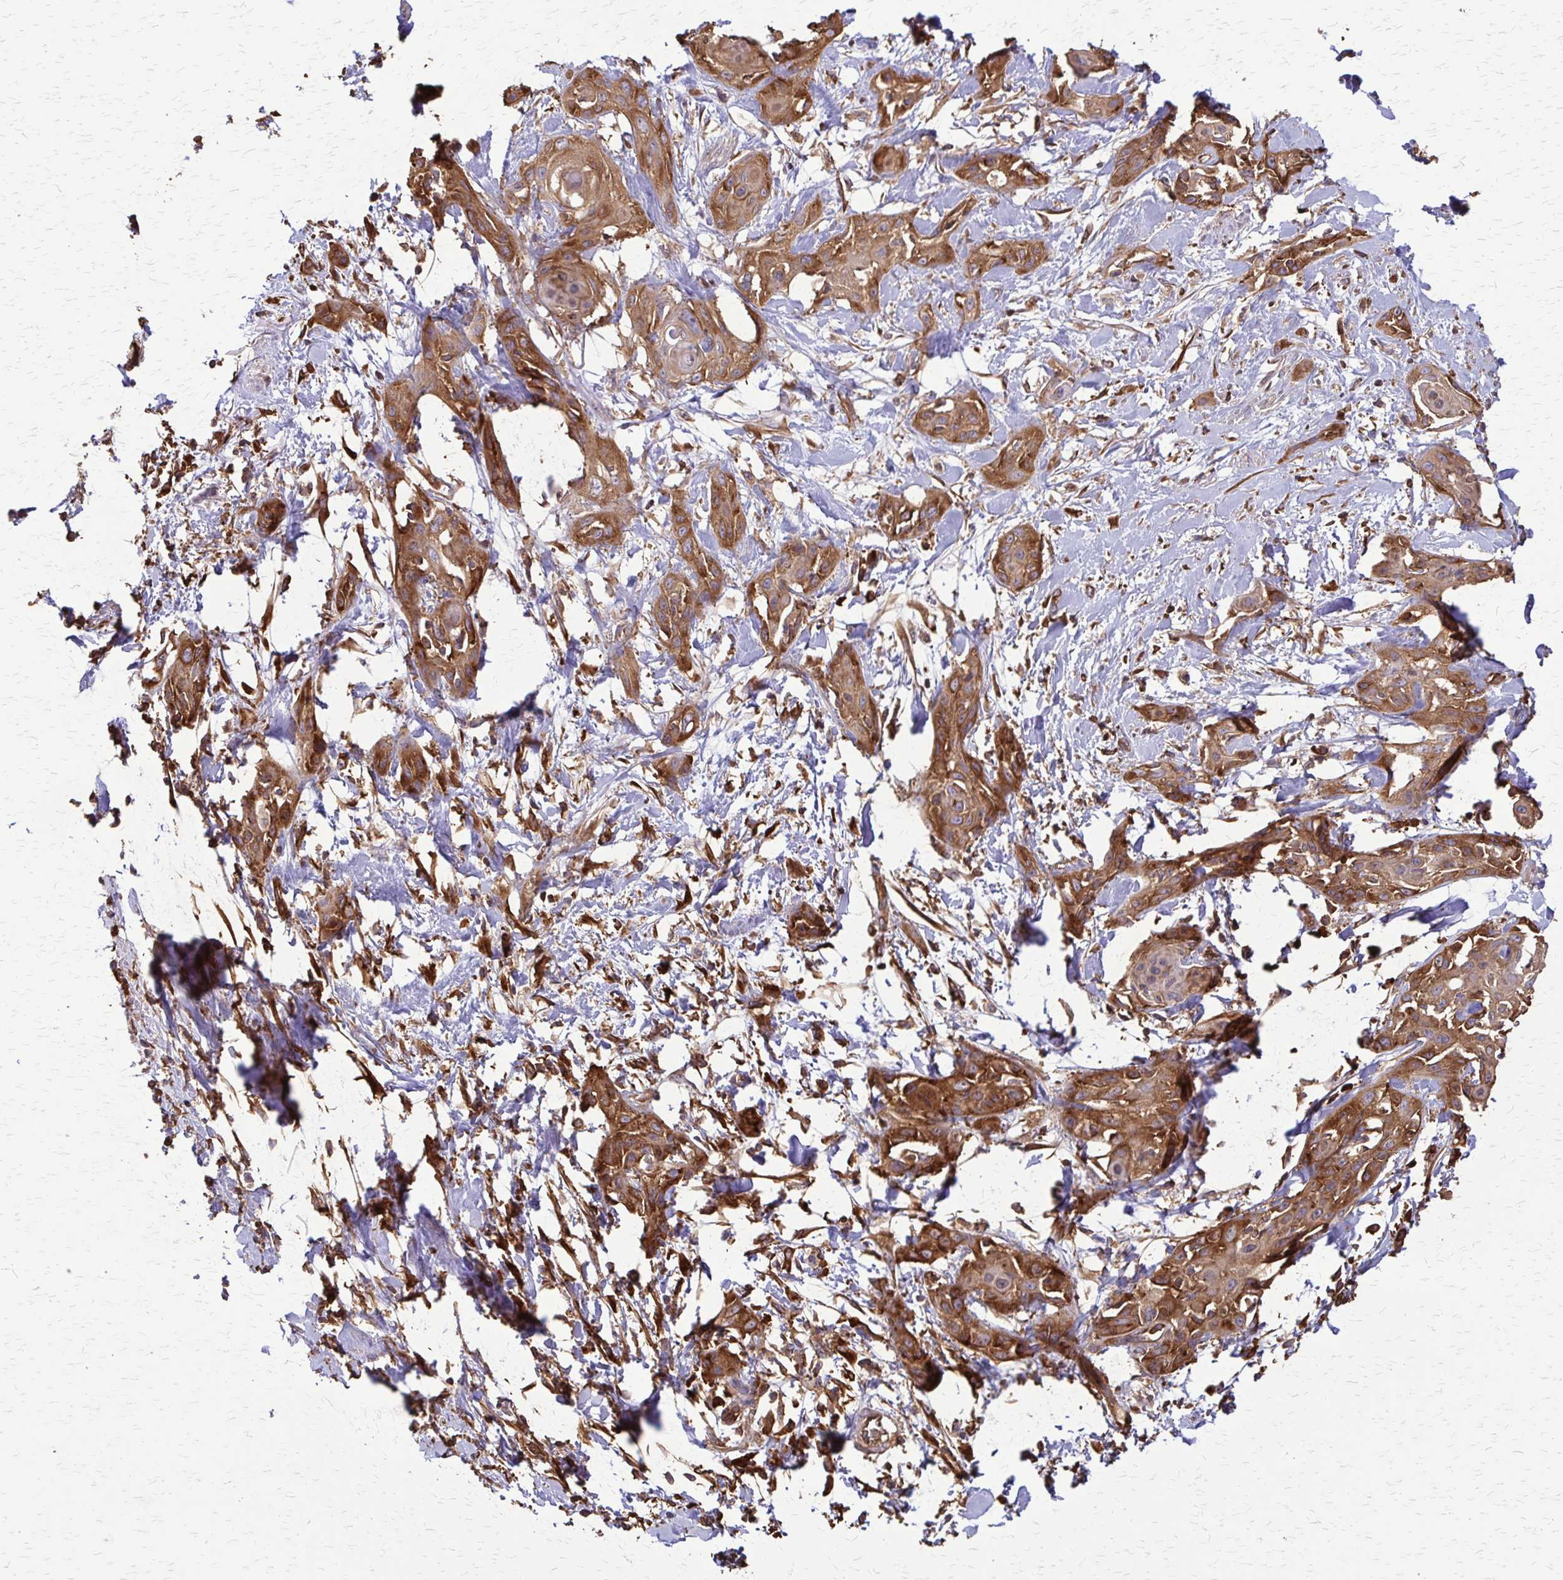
{"staining": {"intensity": "moderate", "quantity": ">75%", "location": "cytoplasmic/membranous"}, "tissue": "skin cancer", "cell_type": "Tumor cells", "image_type": "cancer", "snomed": [{"axis": "morphology", "description": "Squamous cell carcinoma, NOS"}, {"axis": "topography", "description": "Skin"}, {"axis": "topography", "description": "Anal"}], "caption": "Moderate cytoplasmic/membranous expression for a protein is identified in about >75% of tumor cells of squamous cell carcinoma (skin) using immunohistochemistry.", "gene": "EEF2", "patient": {"sex": "male", "age": 64}}